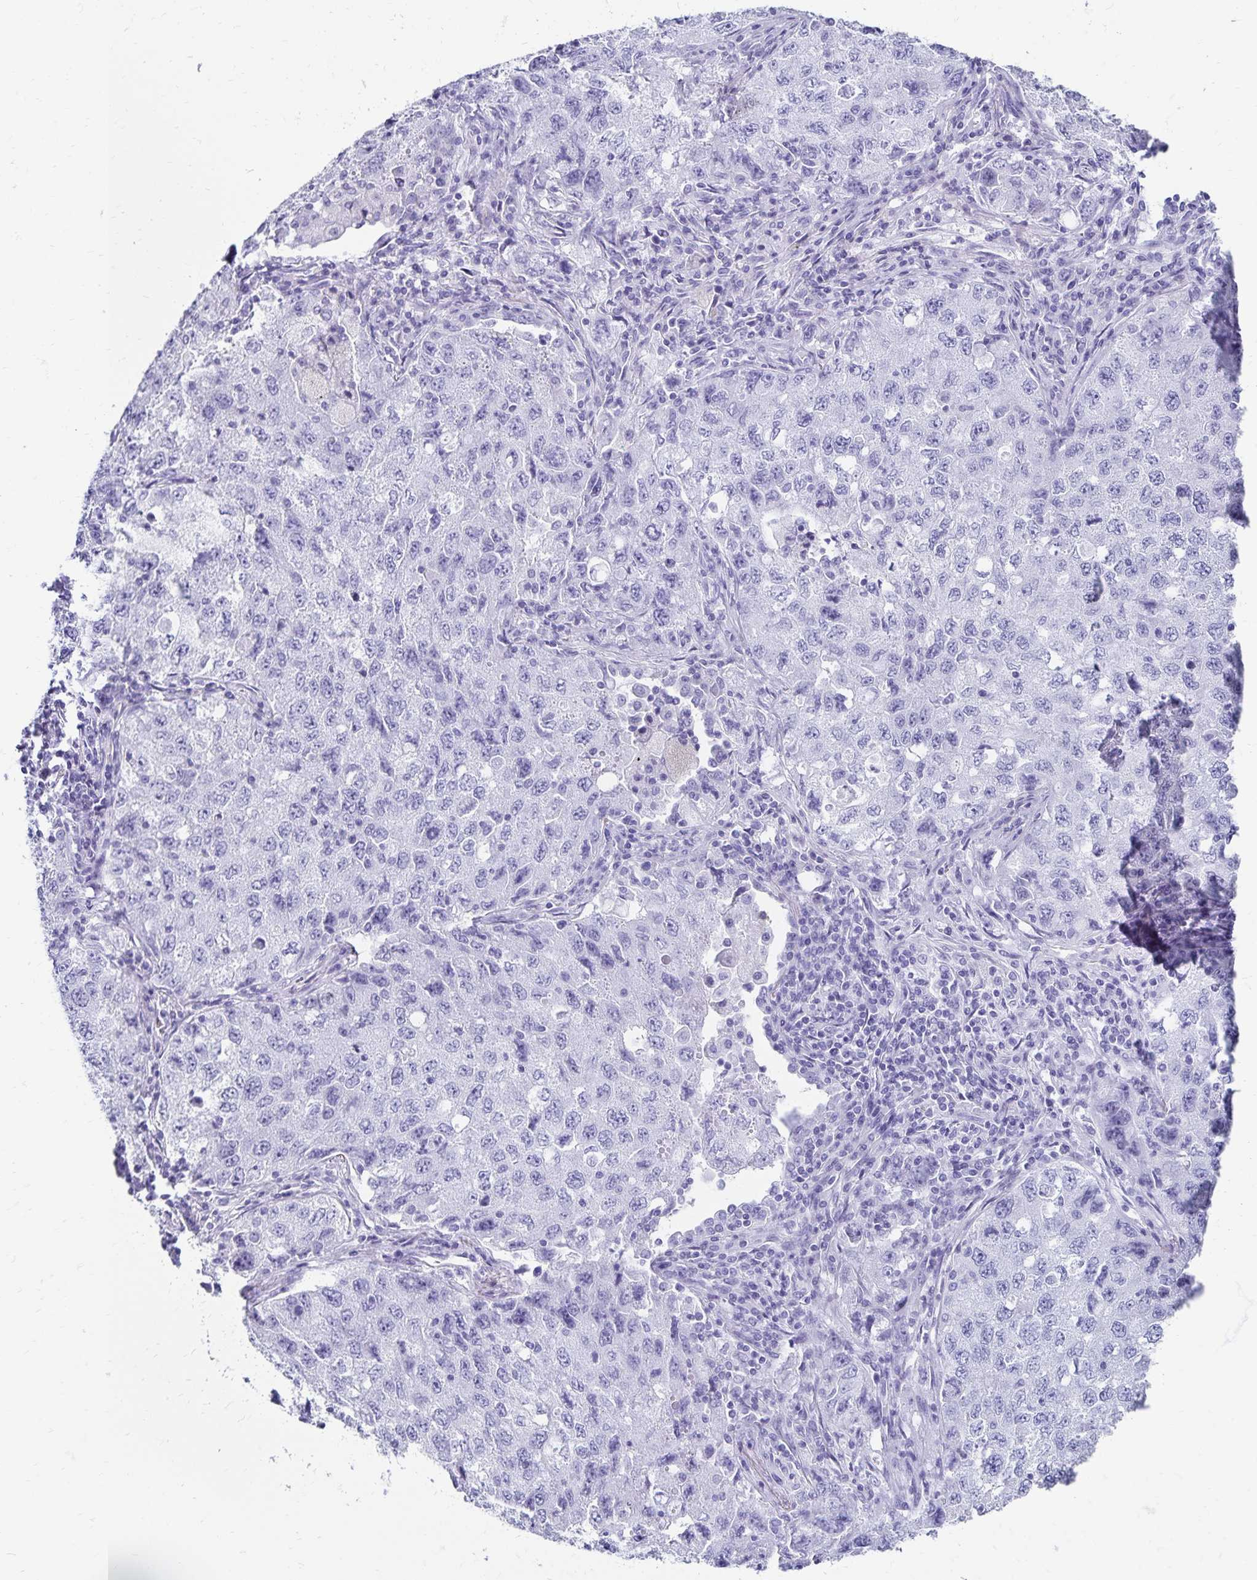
{"staining": {"intensity": "negative", "quantity": "none", "location": "none"}, "tissue": "lung cancer", "cell_type": "Tumor cells", "image_type": "cancer", "snomed": [{"axis": "morphology", "description": "Adenocarcinoma, NOS"}, {"axis": "topography", "description": "Lung"}], "caption": "Immunohistochemistry of human lung cancer demonstrates no positivity in tumor cells.", "gene": "GIP", "patient": {"sex": "female", "age": 57}}